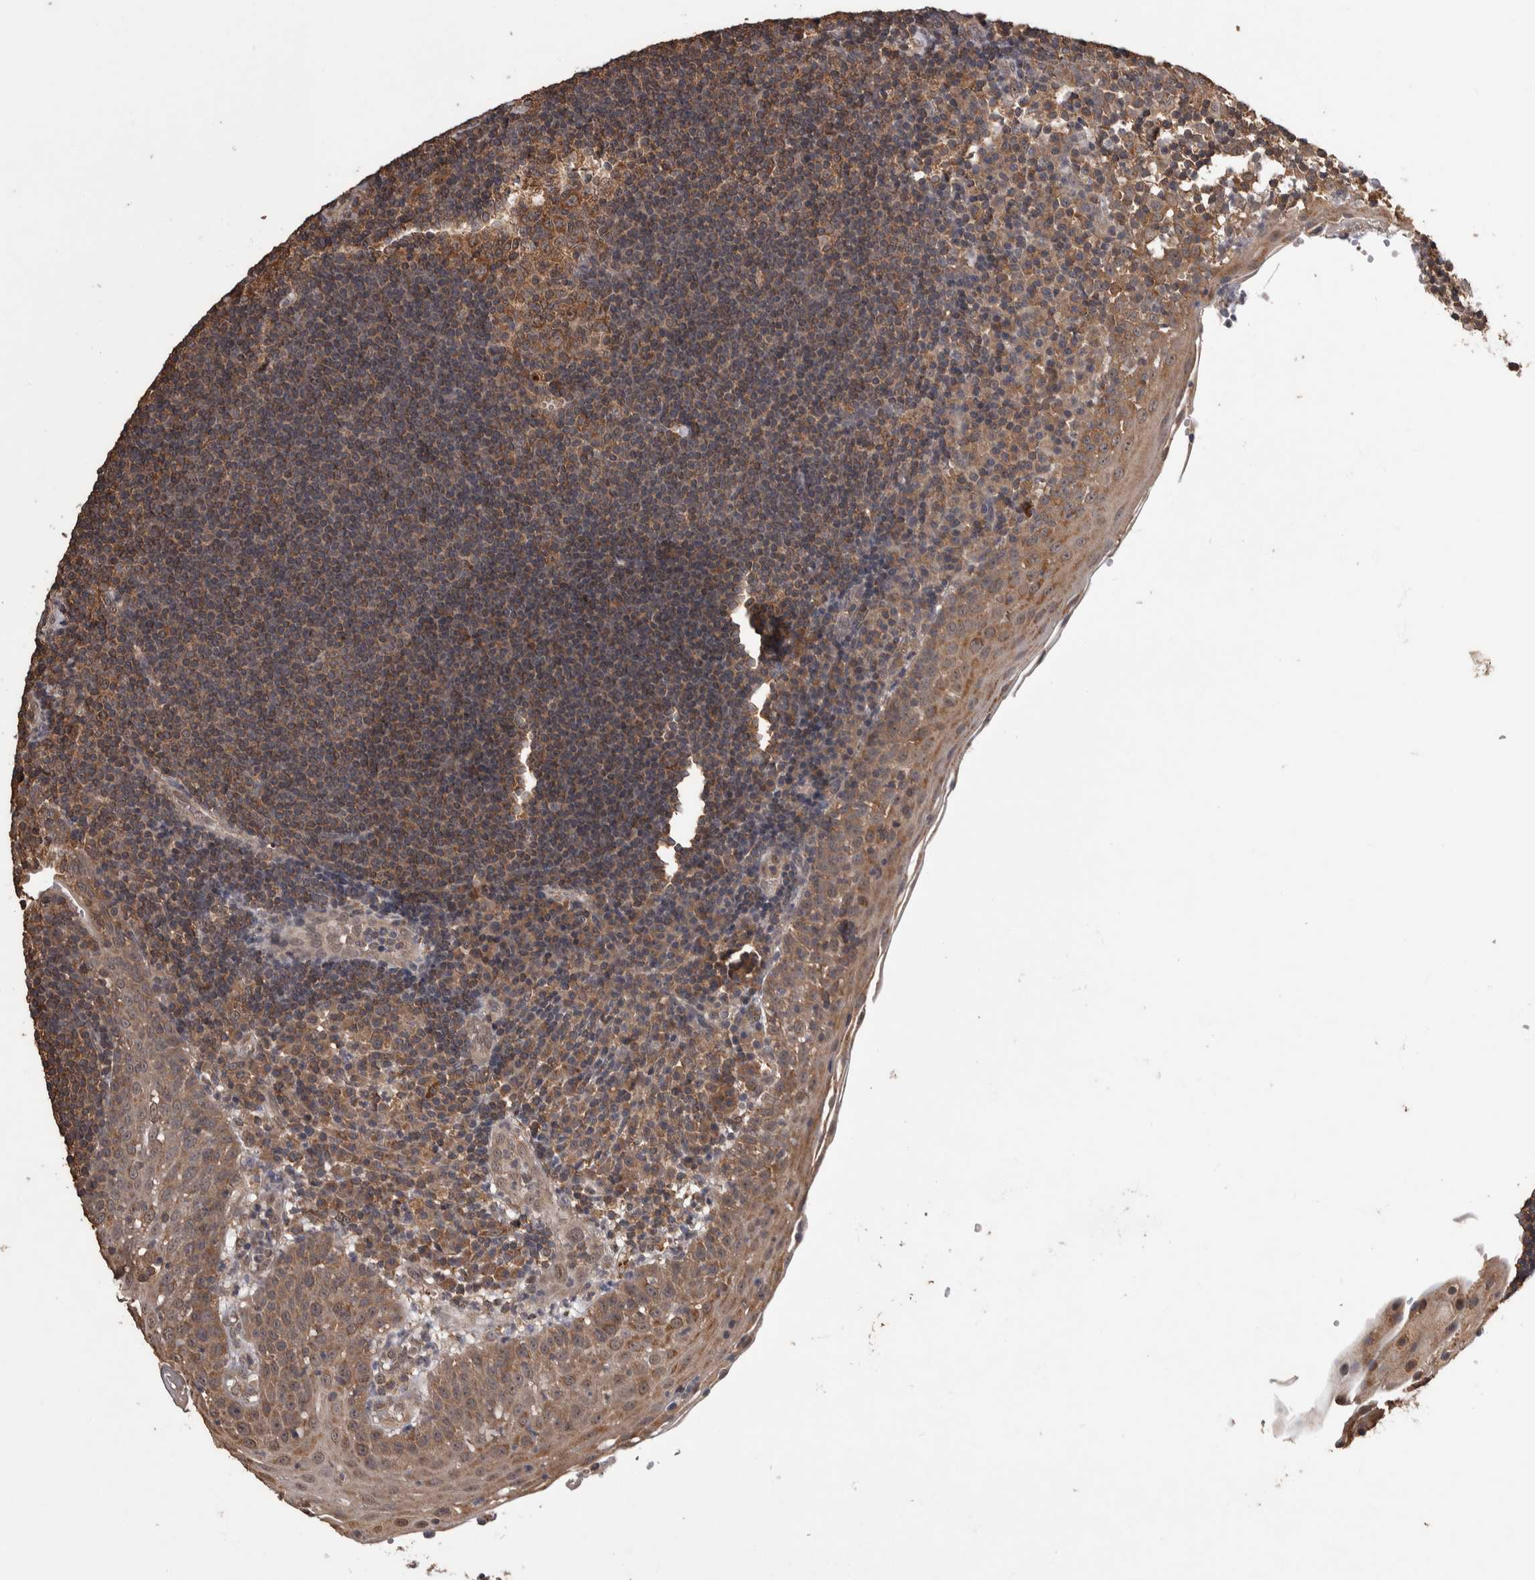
{"staining": {"intensity": "moderate", "quantity": ">75%", "location": "cytoplasmic/membranous"}, "tissue": "tonsil", "cell_type": "Germinal center cells", "image_type": "normal", "snomed": [{"axis": "morphology", "description": "Normal tissue, NOS"}, {"axis": "topography", "description": "Tonsil"}], "caption": "This histopathology image exhibits immunohistochemistry staining of benign human tonsil, with medium moderate cytoplasmic/membranous expression in approximately >75% of germinal center cells.", "gene": "DVL2", "patient": {"sex": "female", "age": 40}}